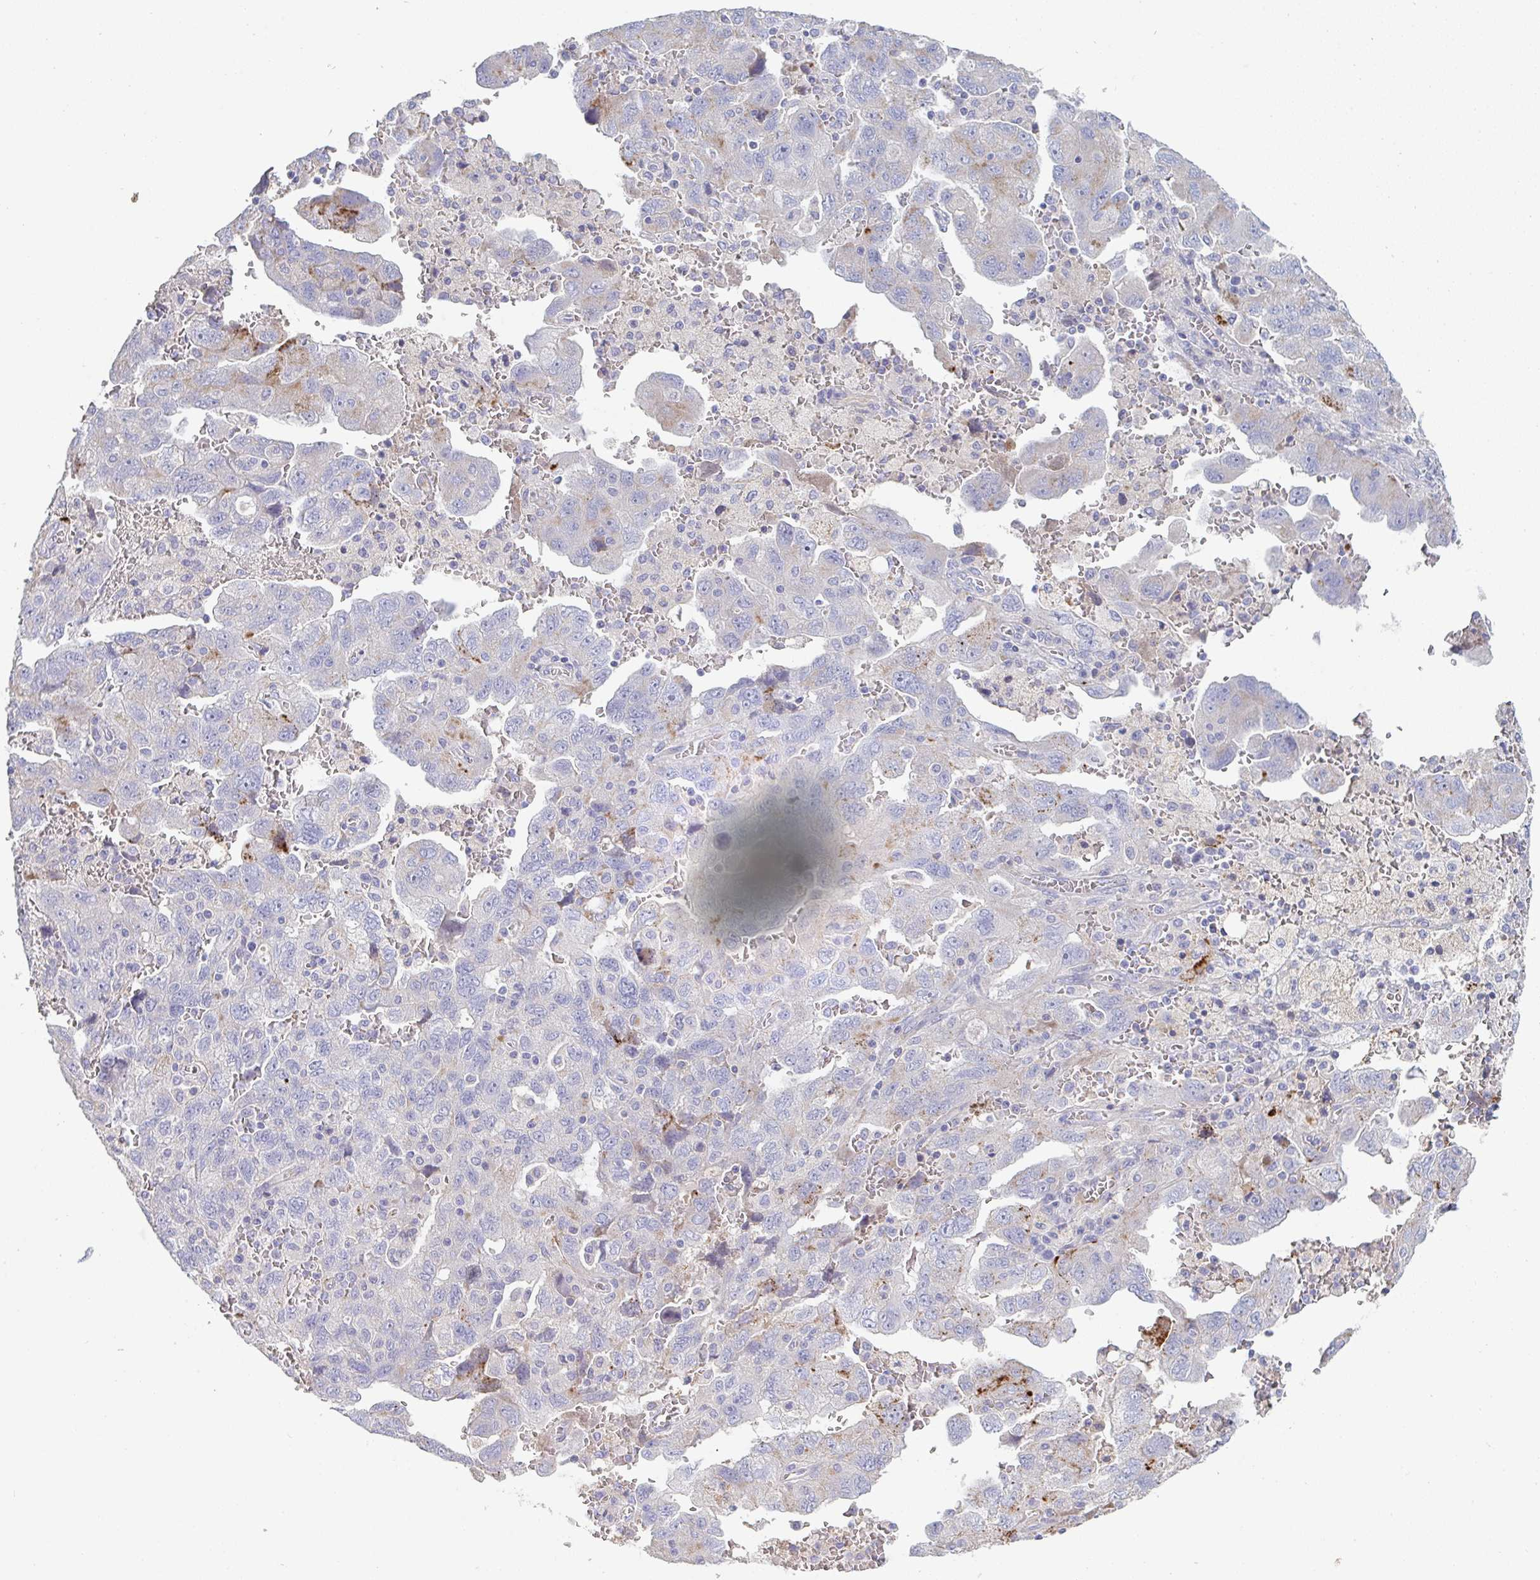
{"staining": {"intensity": "negative", "quantity": "none", "location": "none"}, "tissue": "ovarian cancer", "cell_type": "Tumor cells", "image_type": "cancer", "snomed": [{"axis": "morphology", "description": "Carcinoma, NOS"}, {"axis": "morphology", "description": "Cystadenocarcinoma, serous, NOS"}, {"axis": "topography", "description": "Ovary"}], "caption": "Histopathology image shows no significant protein positivity in tumor cells of ovarian cancer (serous cystadenocarcinoma).", "gene": "HGFAC", "patient": {"sex": "female", "age": 69}}